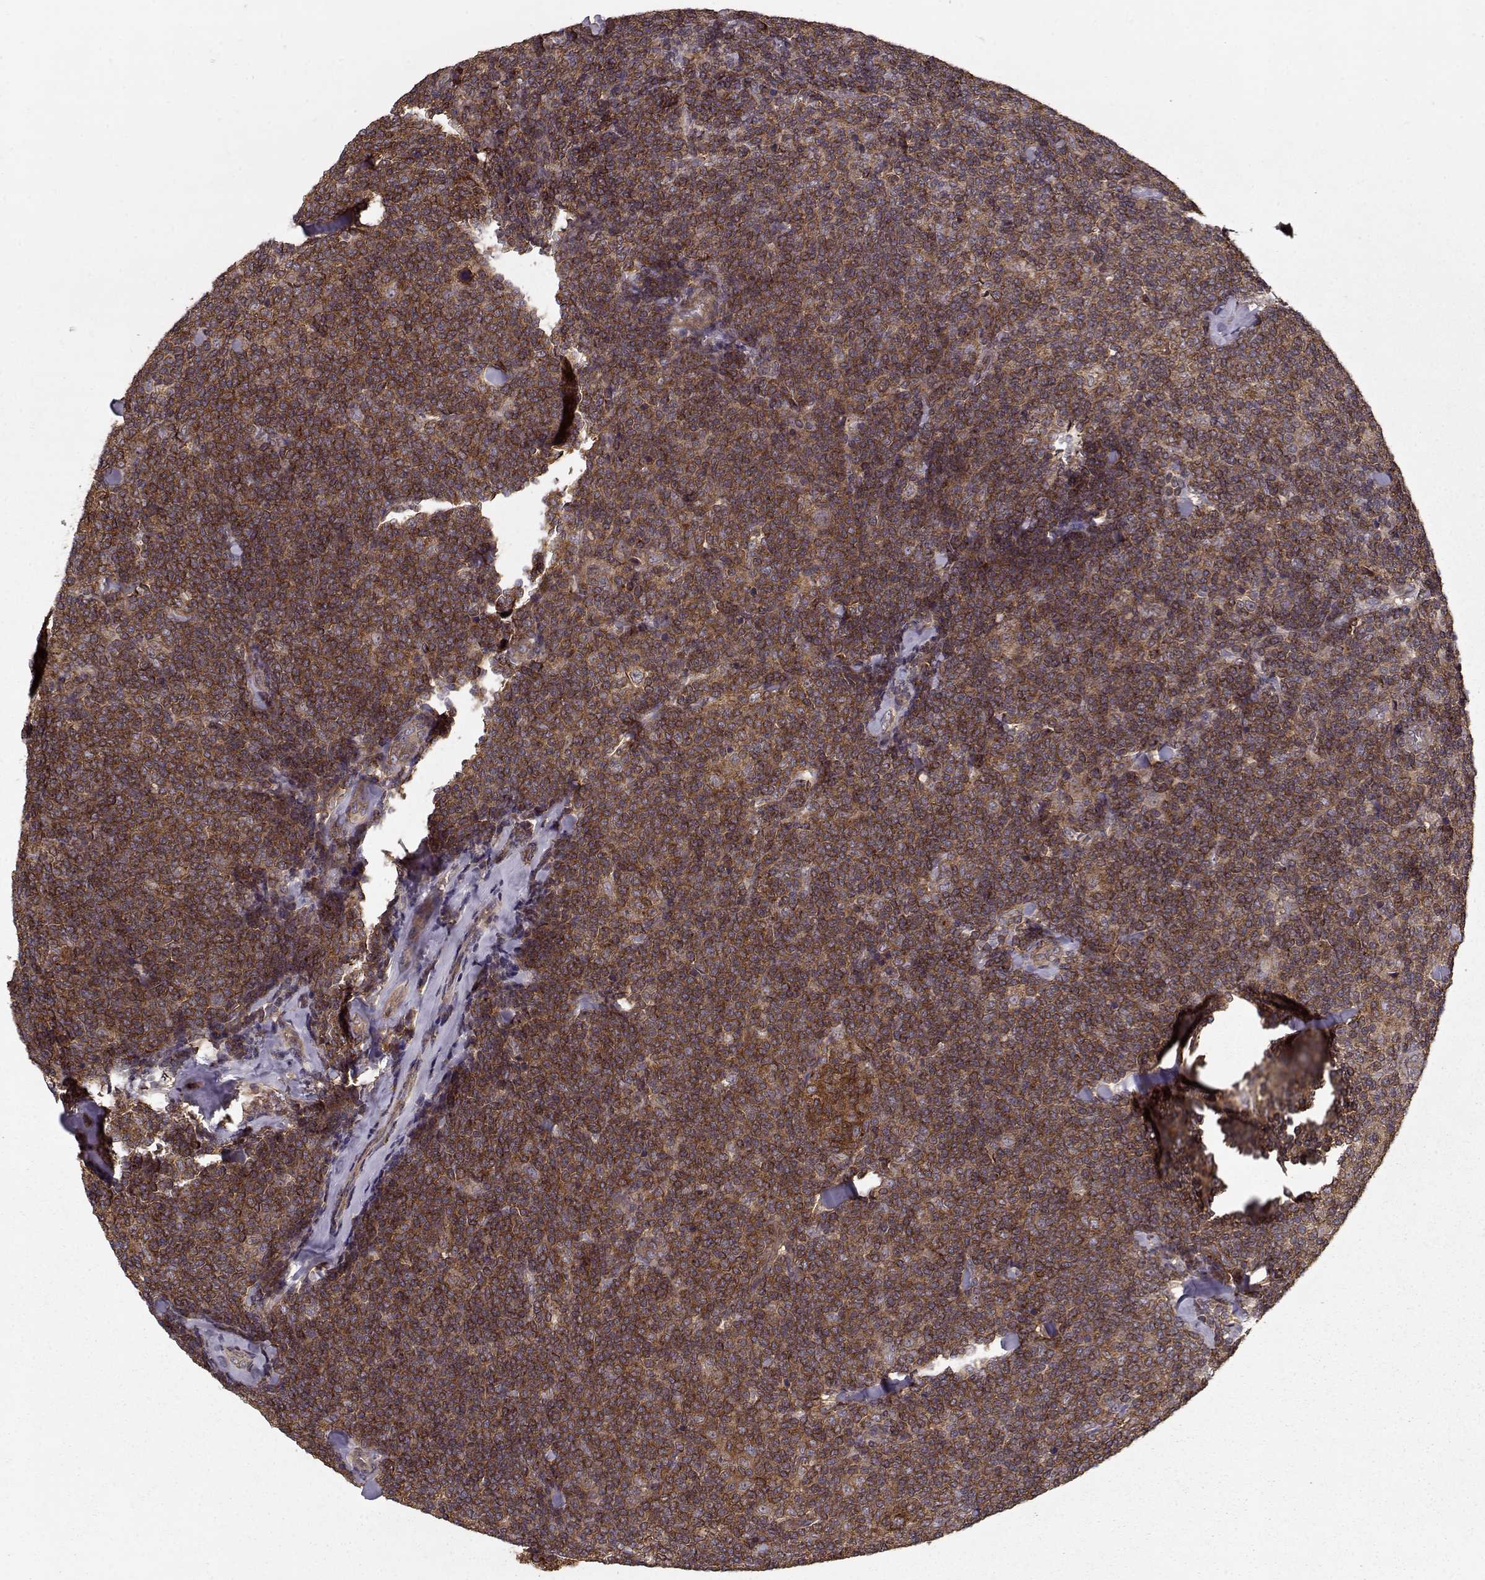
{"staining": {"intensity": "strong", "quantity": ">75%", "location": "cytoplasmic/membranous"}, "tissue": "lymphoma", "cell_type": "Tumor cells", "image_type": "cancer", "snomed": [{"axis": "morphology", "description": "Malignant lymphoma, non-Hodgkin's type, Low grade"}, {"axis": "topography", "description": "Lymph node"}], "caption": "Low-grade malignant lymphoma, non-Hodgkin's type stained for a protein demonstrates strong cytoplasmic/membranous positivity in tumor cells.", "gene": "PPP1R12A", "patient": {"sex": "female", "age": 56}}